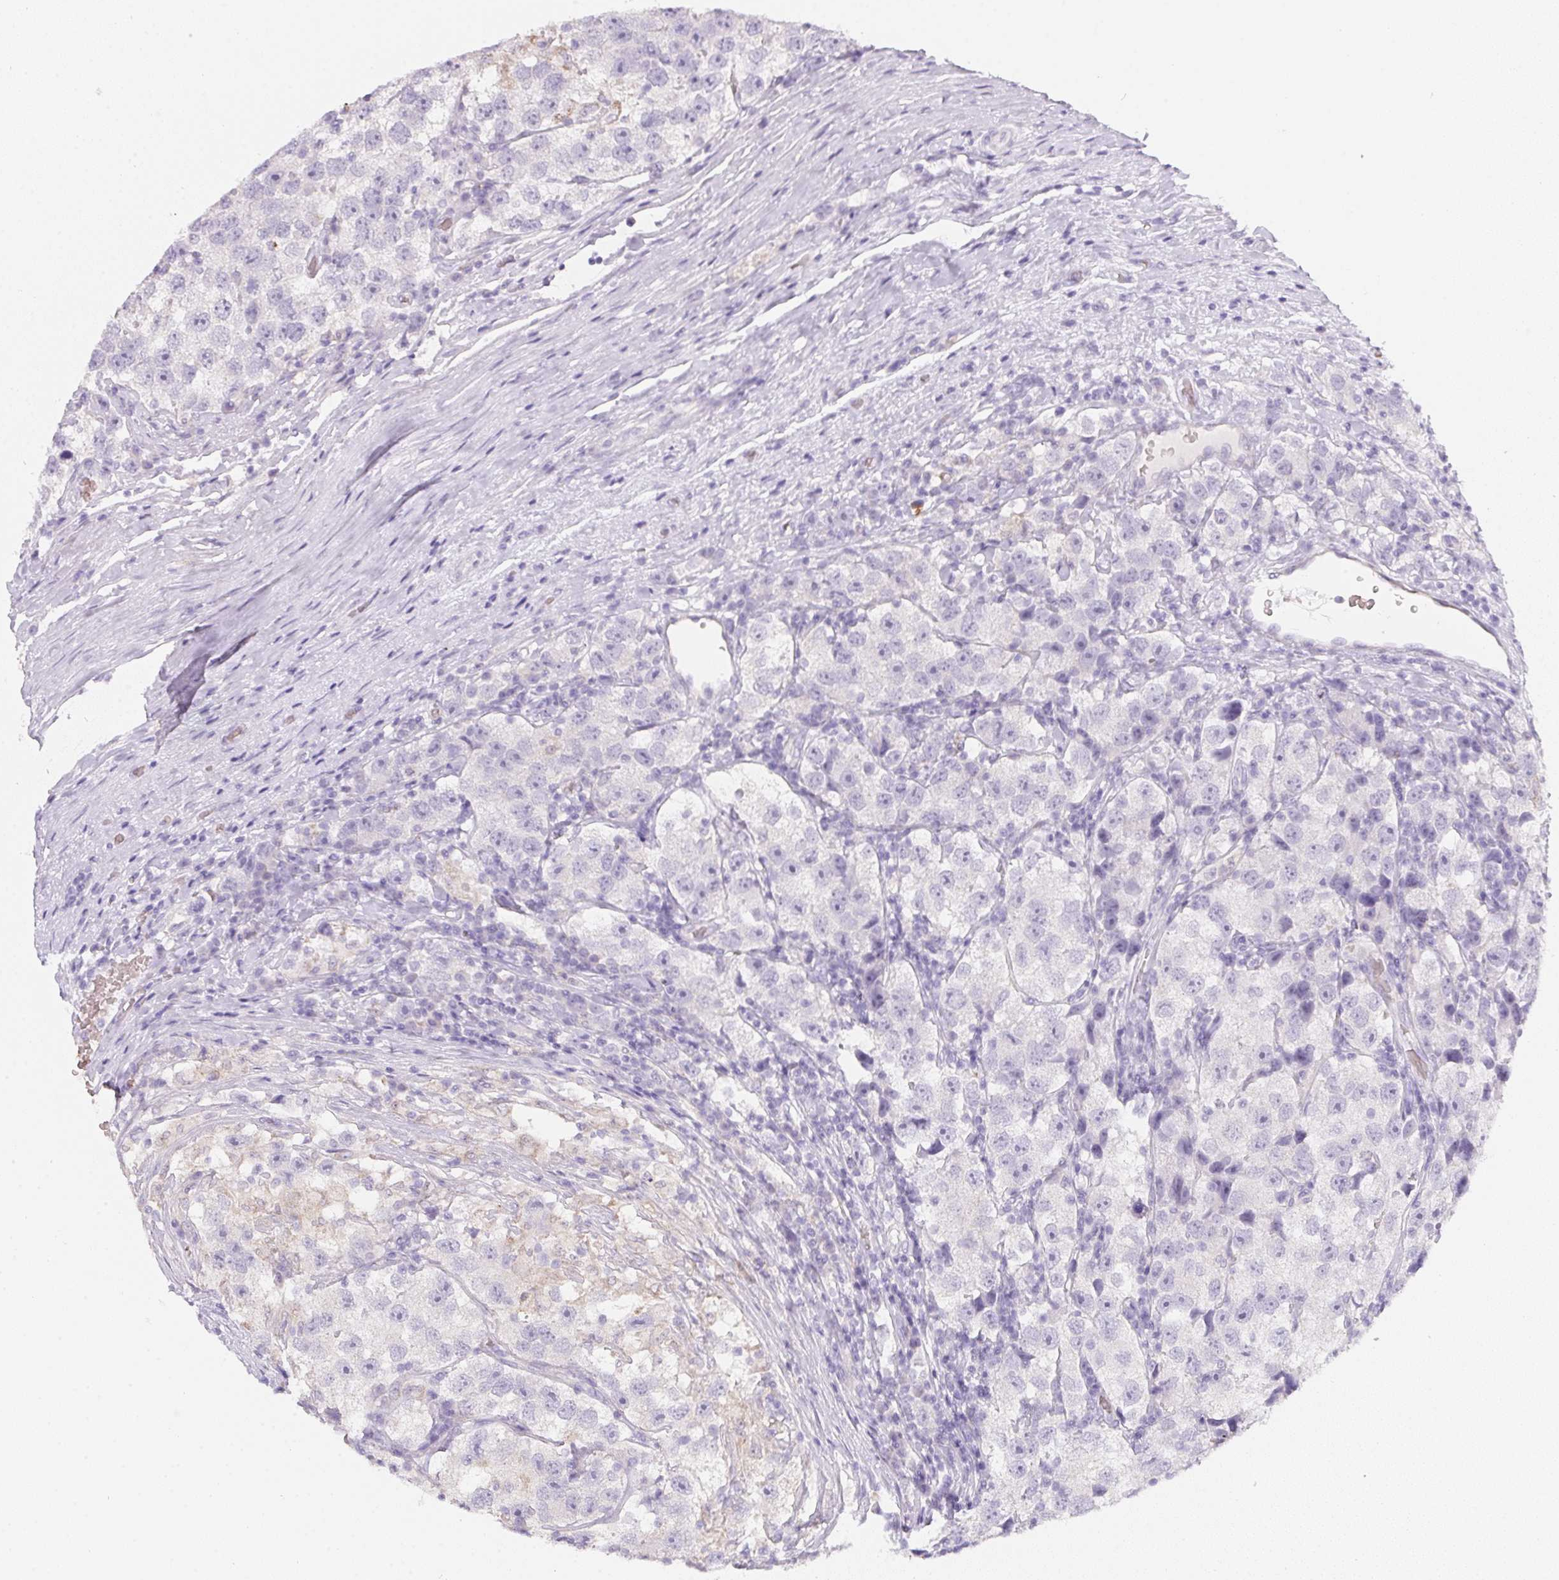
{"staining": {"intensity": "negative", "quantity": "none", "location": "none"}, "tissue": "testis cancer", "cell_type": "Tumor cells", "image_type": "cancer", "snomed": [{"axis": "morphology", "description": "Seminoma, NOS"}, {"axis": "topography", "description": "Testis"}], "caption": "The photomicrograph displays no staining of tumor cells in testis cancer (seminoma).", "gene": "DCD", "patient": {"sex": "male", "age": 26}}